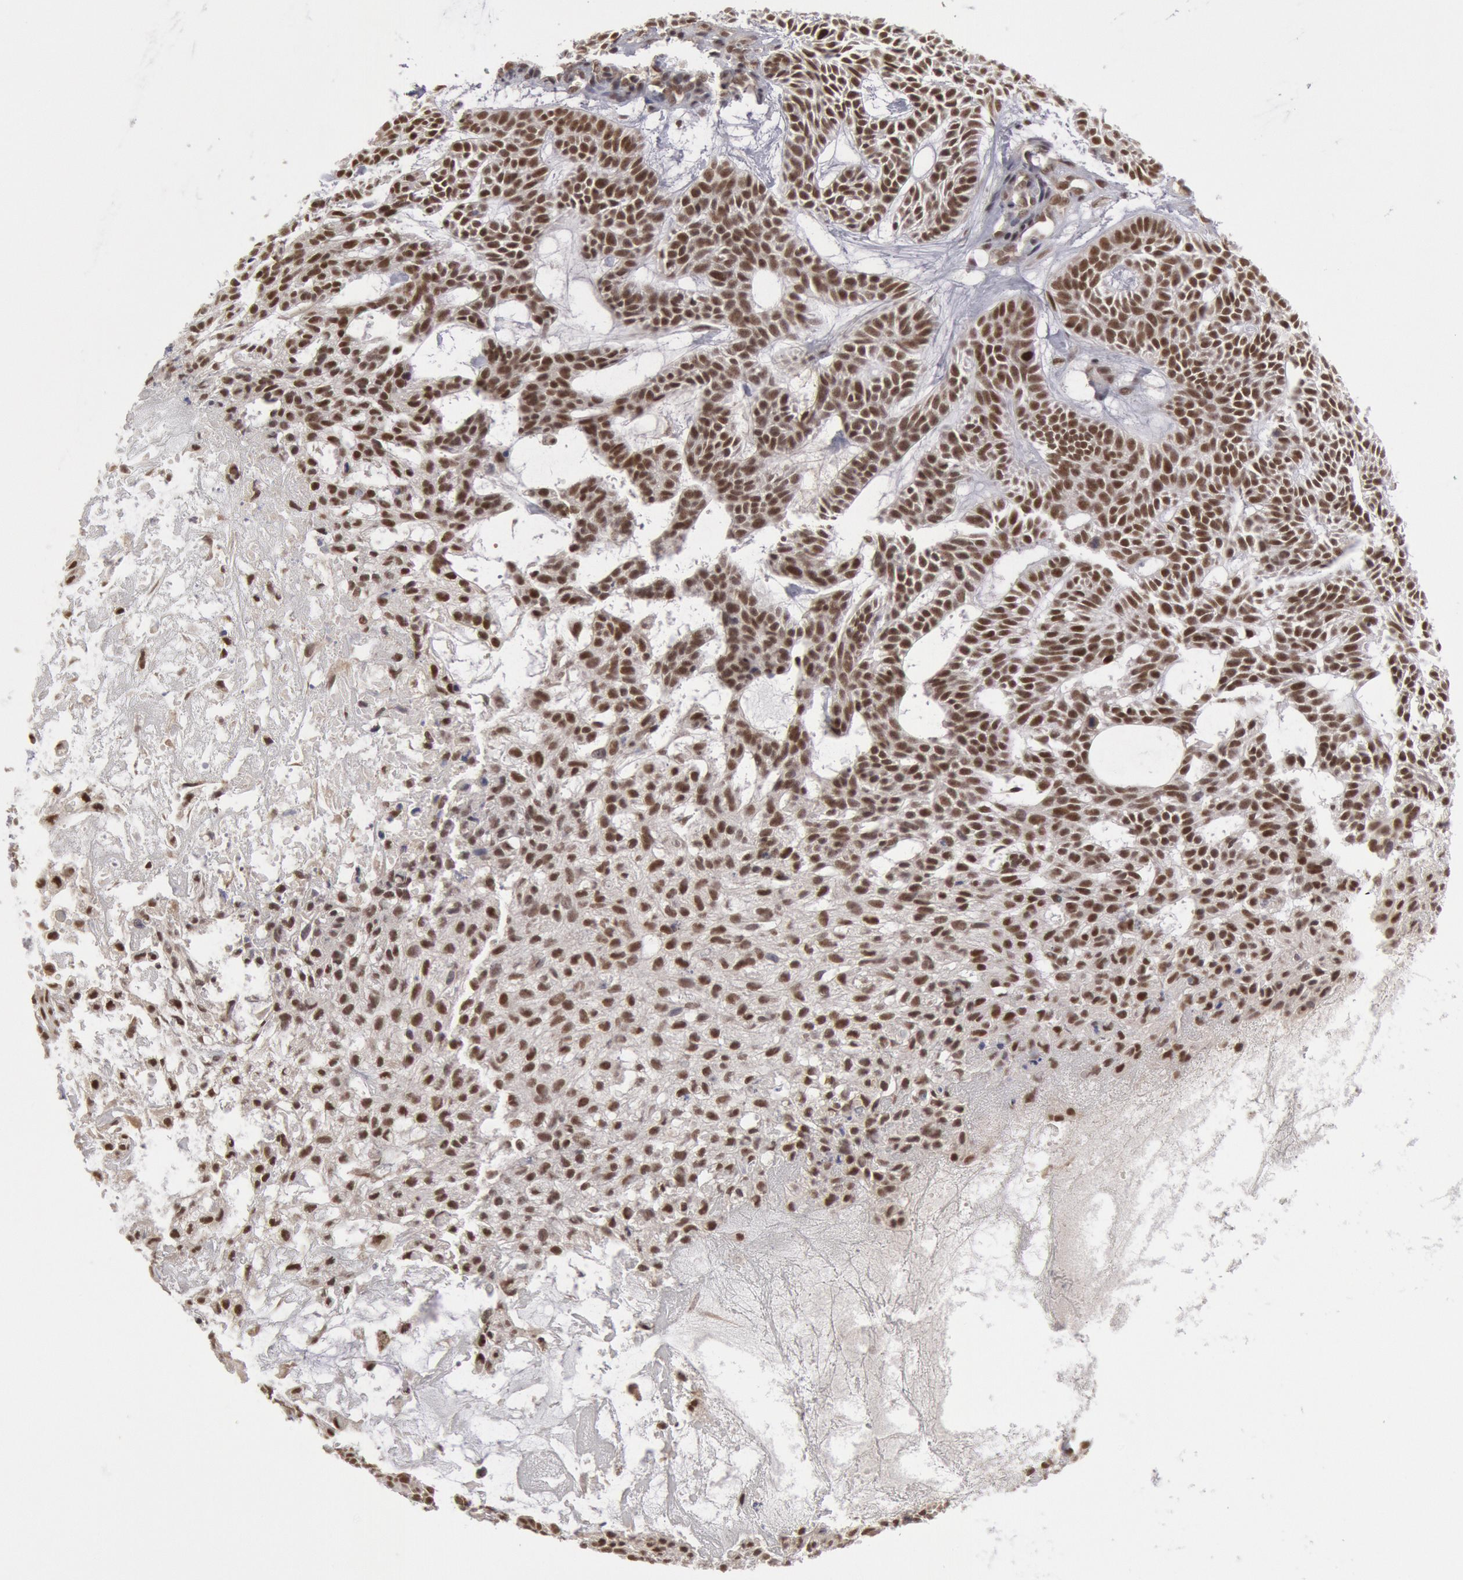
{"staining": {"intensity": "moderate", "quantity": ">75%", "location": "nuclear"}, "tissue": "skin cancer", "cell_type": "Tumor cells", "image_type": "cancer", "snomed": [{"axis": "morphology", "description": "Basal cell carcinoma"}, {"axis": "topography", "description": "Skin"}], "caption": "Moderate nuclear protein positivity is appreciated in approximately >75% of tumor cells in skin cancer.", "gene": "PPP4R3B", "patient": {"sex": "male", "age": 75}}